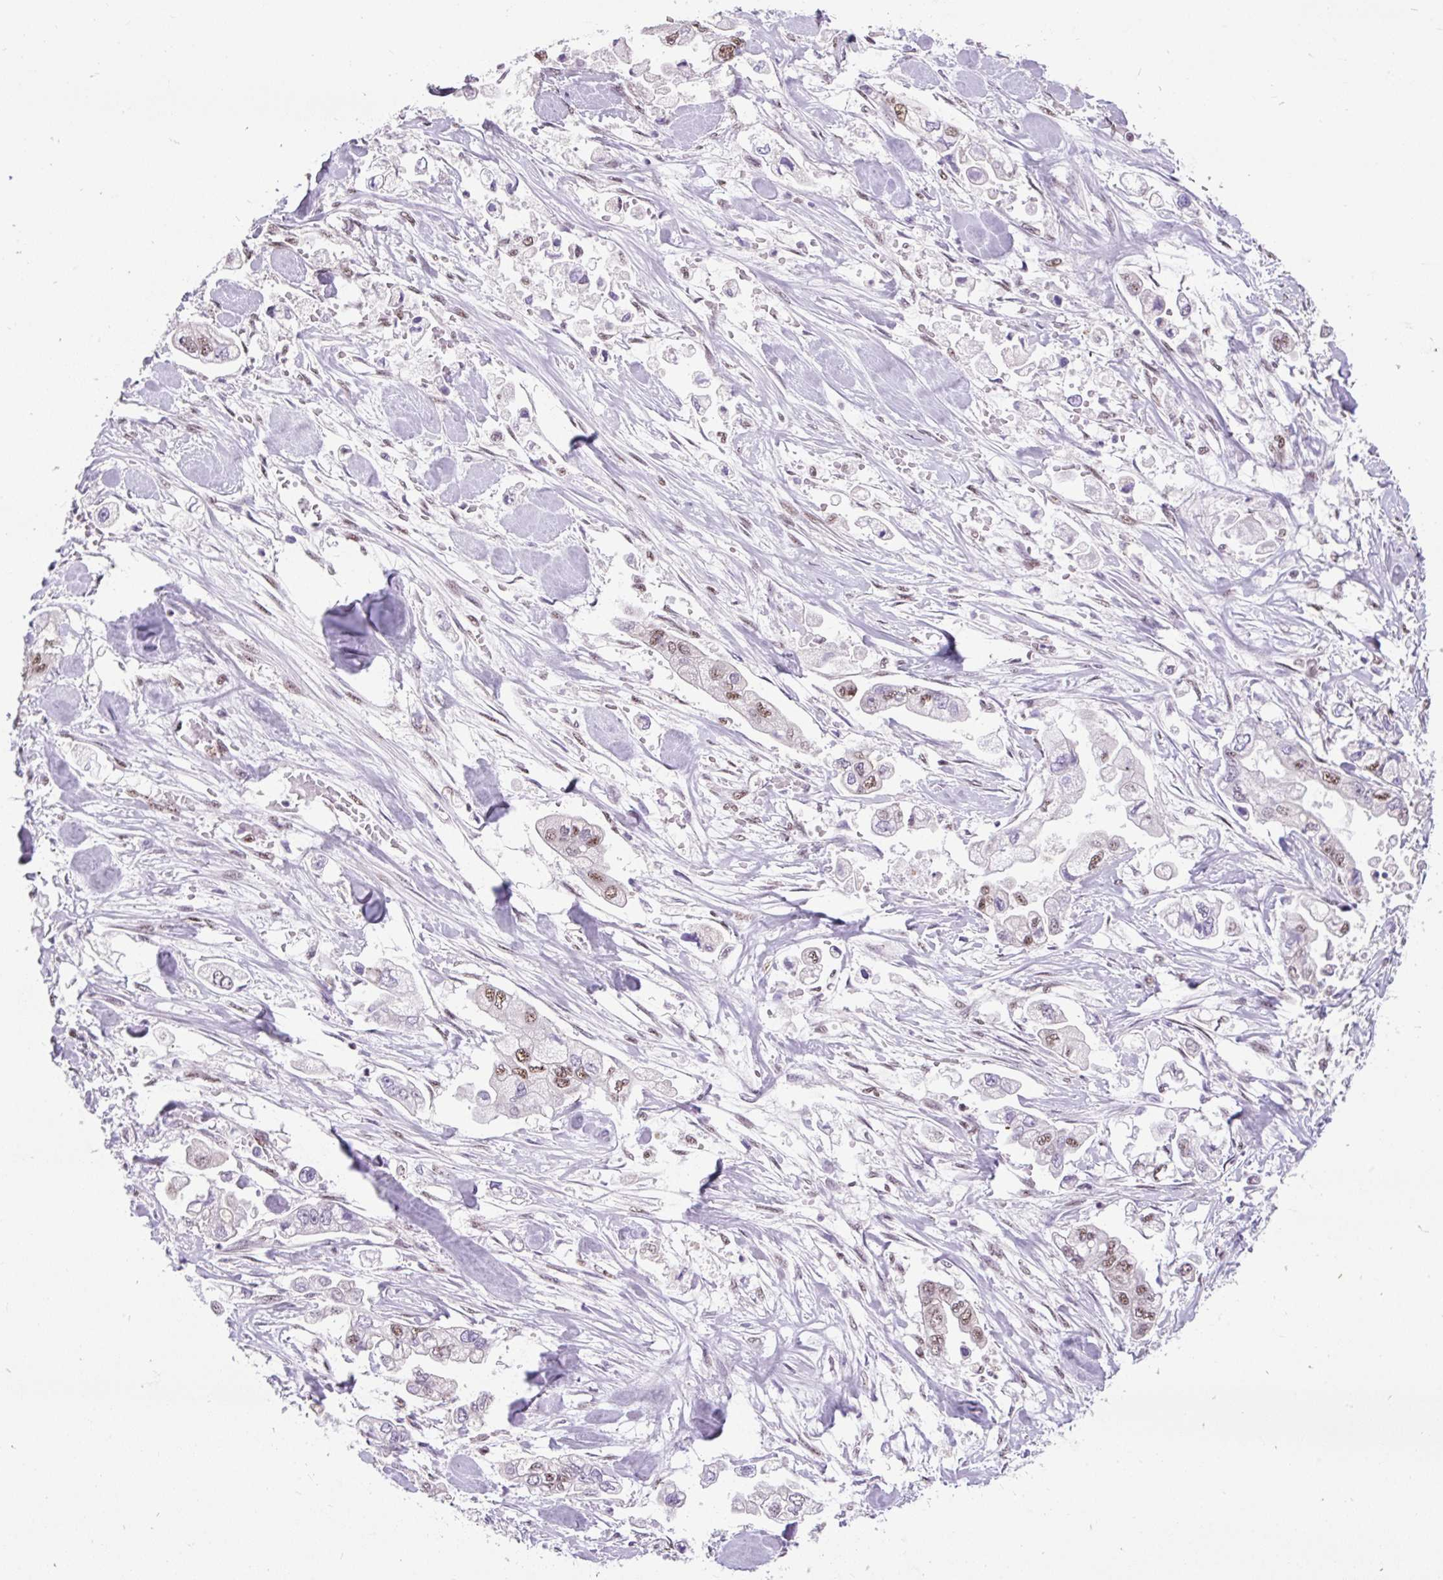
{"staining": {"intensity": "weak", "quantity": "<25%", "location": "nuclear"}, "tissue": "stomach cancer", "cell_type": "Tumor cells", "image_type": "cancer", "snomed": [{"axis": "morphology", "description": "Adenocarcinoma, NOS"}, {"axis": "topography", "description": "Stomach"}], "caption": "Immunohistochemical staining of human adenocarcinoma (stomach) displays no significant positivity in tumor cells.", "gene": "SMC5", "patient": {"sex": "male", "age": 62}}